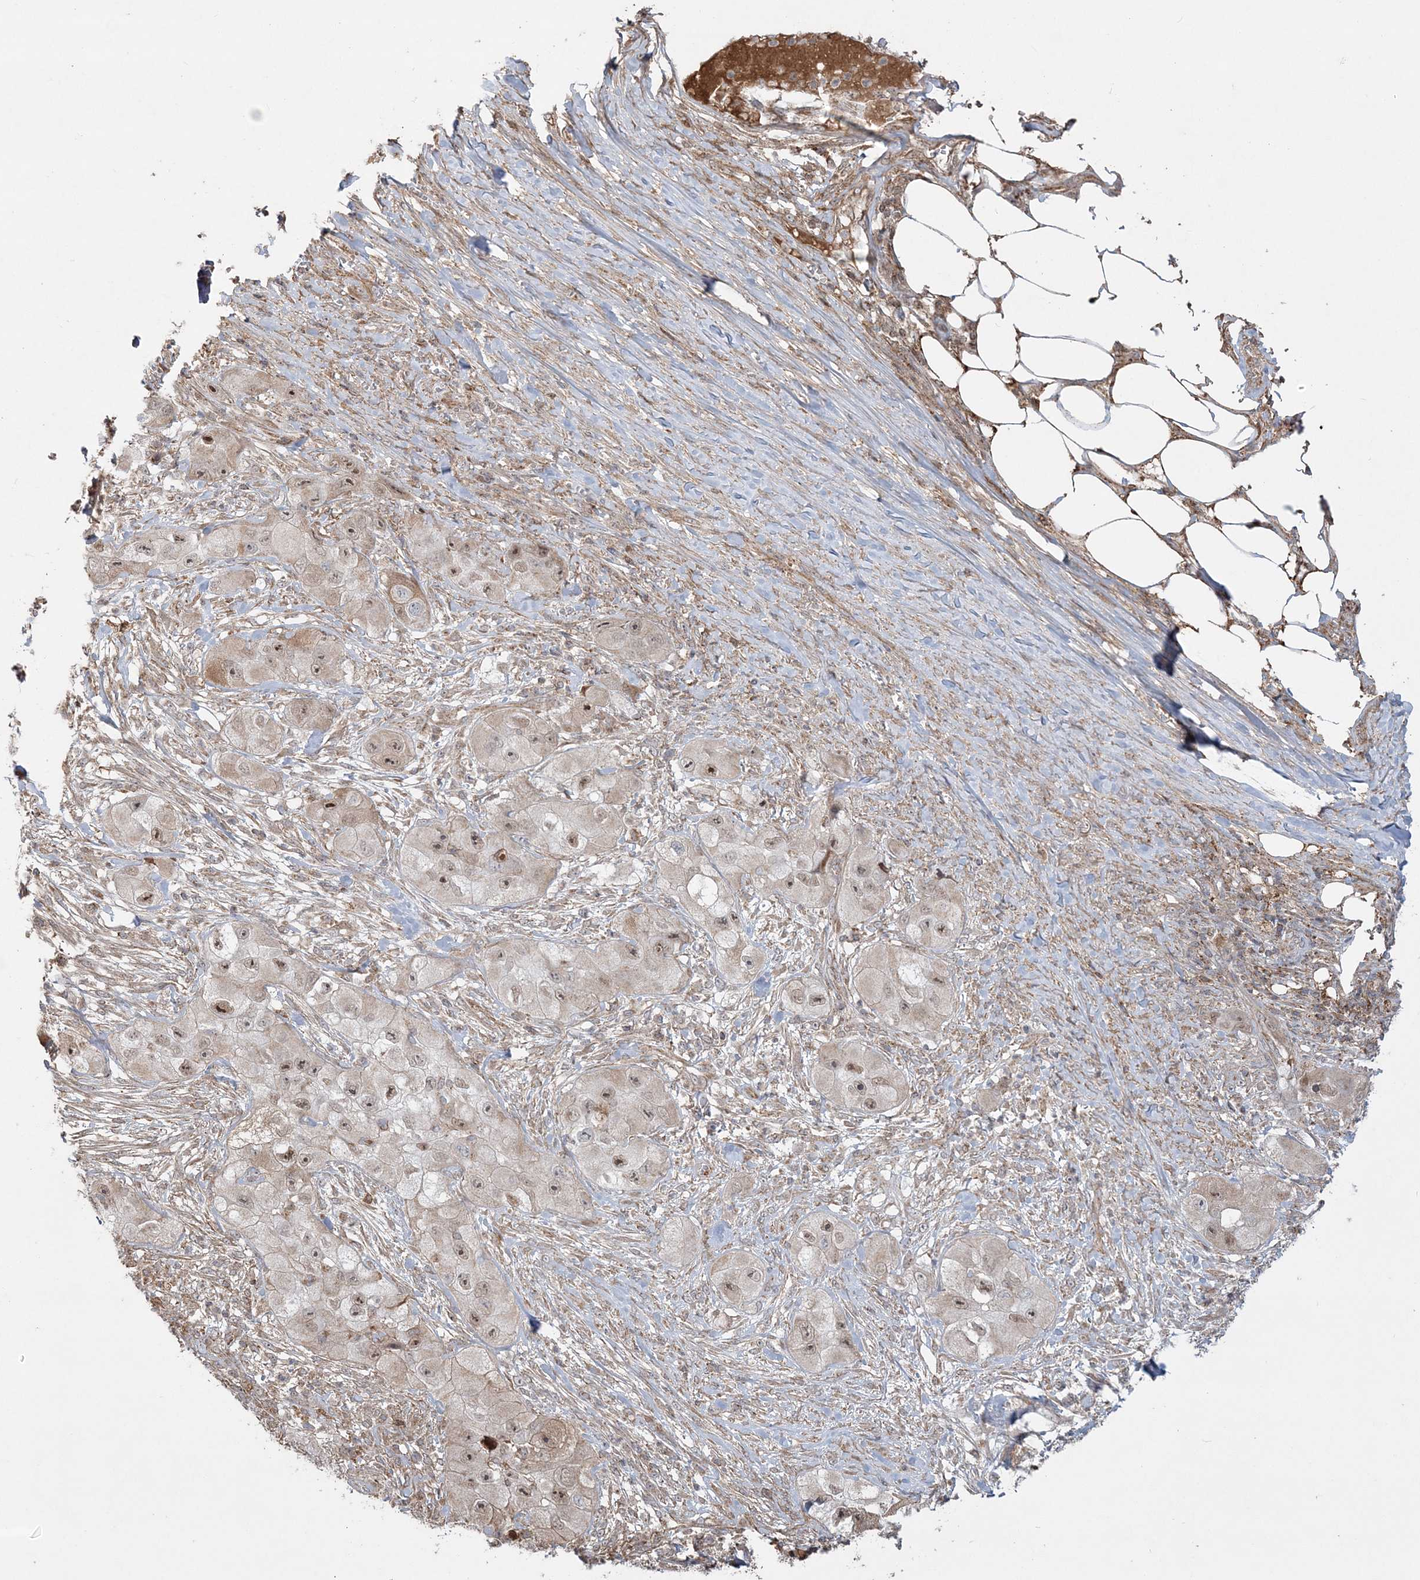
{"staining": {"intensity": "moderate", "quantity": "25%-75%", "location": "nuclear"}, "tissue": "skin cancer", "cell_type": "Tumor cells", "image_type": "cancer", "snomed": [{"axis": "morphology", "description": "Squamous cell carcinoma, NOS"}, {"axis": "topography", "description": "Skin"}, {"axis": "topography", "description": "Subcutis"}], "caption": "Immunohistochemical staining of squamous cell carcinoma (skin) reveals medium levels of moderate nuclear positivity in about 25%-75% of tumor cells. The protein is stained brown, and the nuclei are stained in blue (DAB (3,3'-diaminobenzidine) IHC with brightfield microscopy, high magnification).", "gene": "SCLT1", "patient": {"sex": "male", "age": 73}}